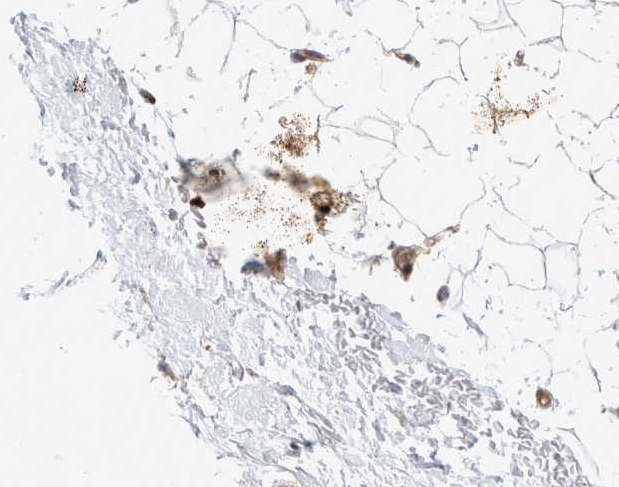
{"staining": {"intensity": "weak", "quantity": "25%-75%", "location": "cytoplasmic/membranous"}, "tissue": "breast", "cell_type": "Adipocytes", "image_type": "normal", "snomed": [{"axis": "morphology", "description": "Normal tissue, NOS"}, {"axis": "topography", "description": "Breast"}], "caption": "Brown immunohistochemical staining in benign breast reveals weak cytoplasmic/membranous expression in approximately 25%-75% of adipocytes. (brown staining indicates protein expression, while blue staining denotes nuclei).", "gene": "HTT", "patient": {"sex": "female", "age": 23}}